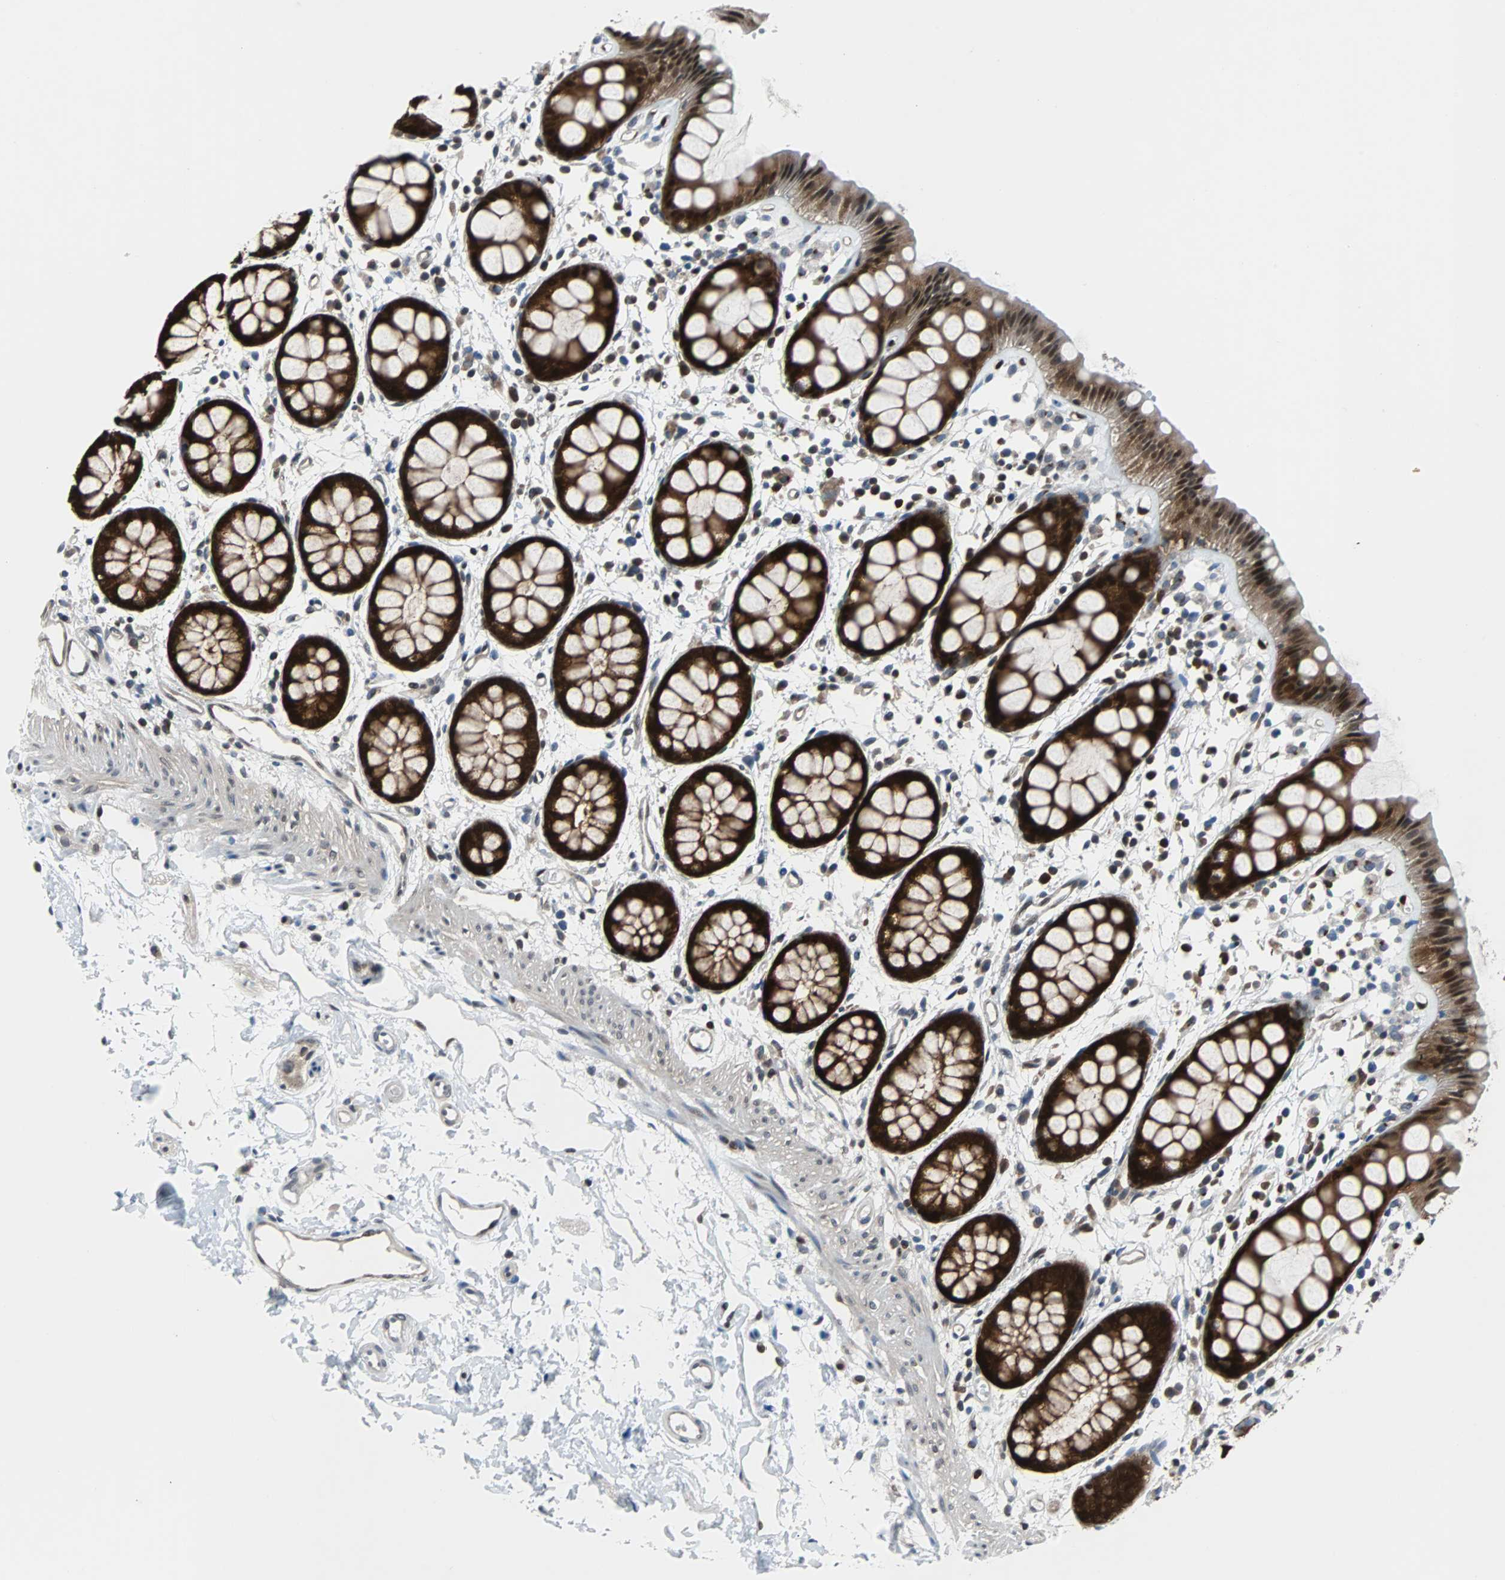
{"staining": {"intensity": "strong", "quantity": ">75%", "location": "cytoplasmic/membranous,nuclear"}, "tissue": "rectum", "cell_type": "Glandular cells", "image_type": "normal", "snomed": [{"axis": "morphology", "description": "Normal tissue, NOS"}, {"axis": "topography", "description": "Rectum"}], "caption": "The micrograph displays immunohistochemical staining of unremarkable rectum. There is strong cytoplasmic/membranous,nuclear positivity is identified in approximately >75% of glandular cells.", "gene": "MAP2K6", "patient": {"sex": "female", "age": 66}}